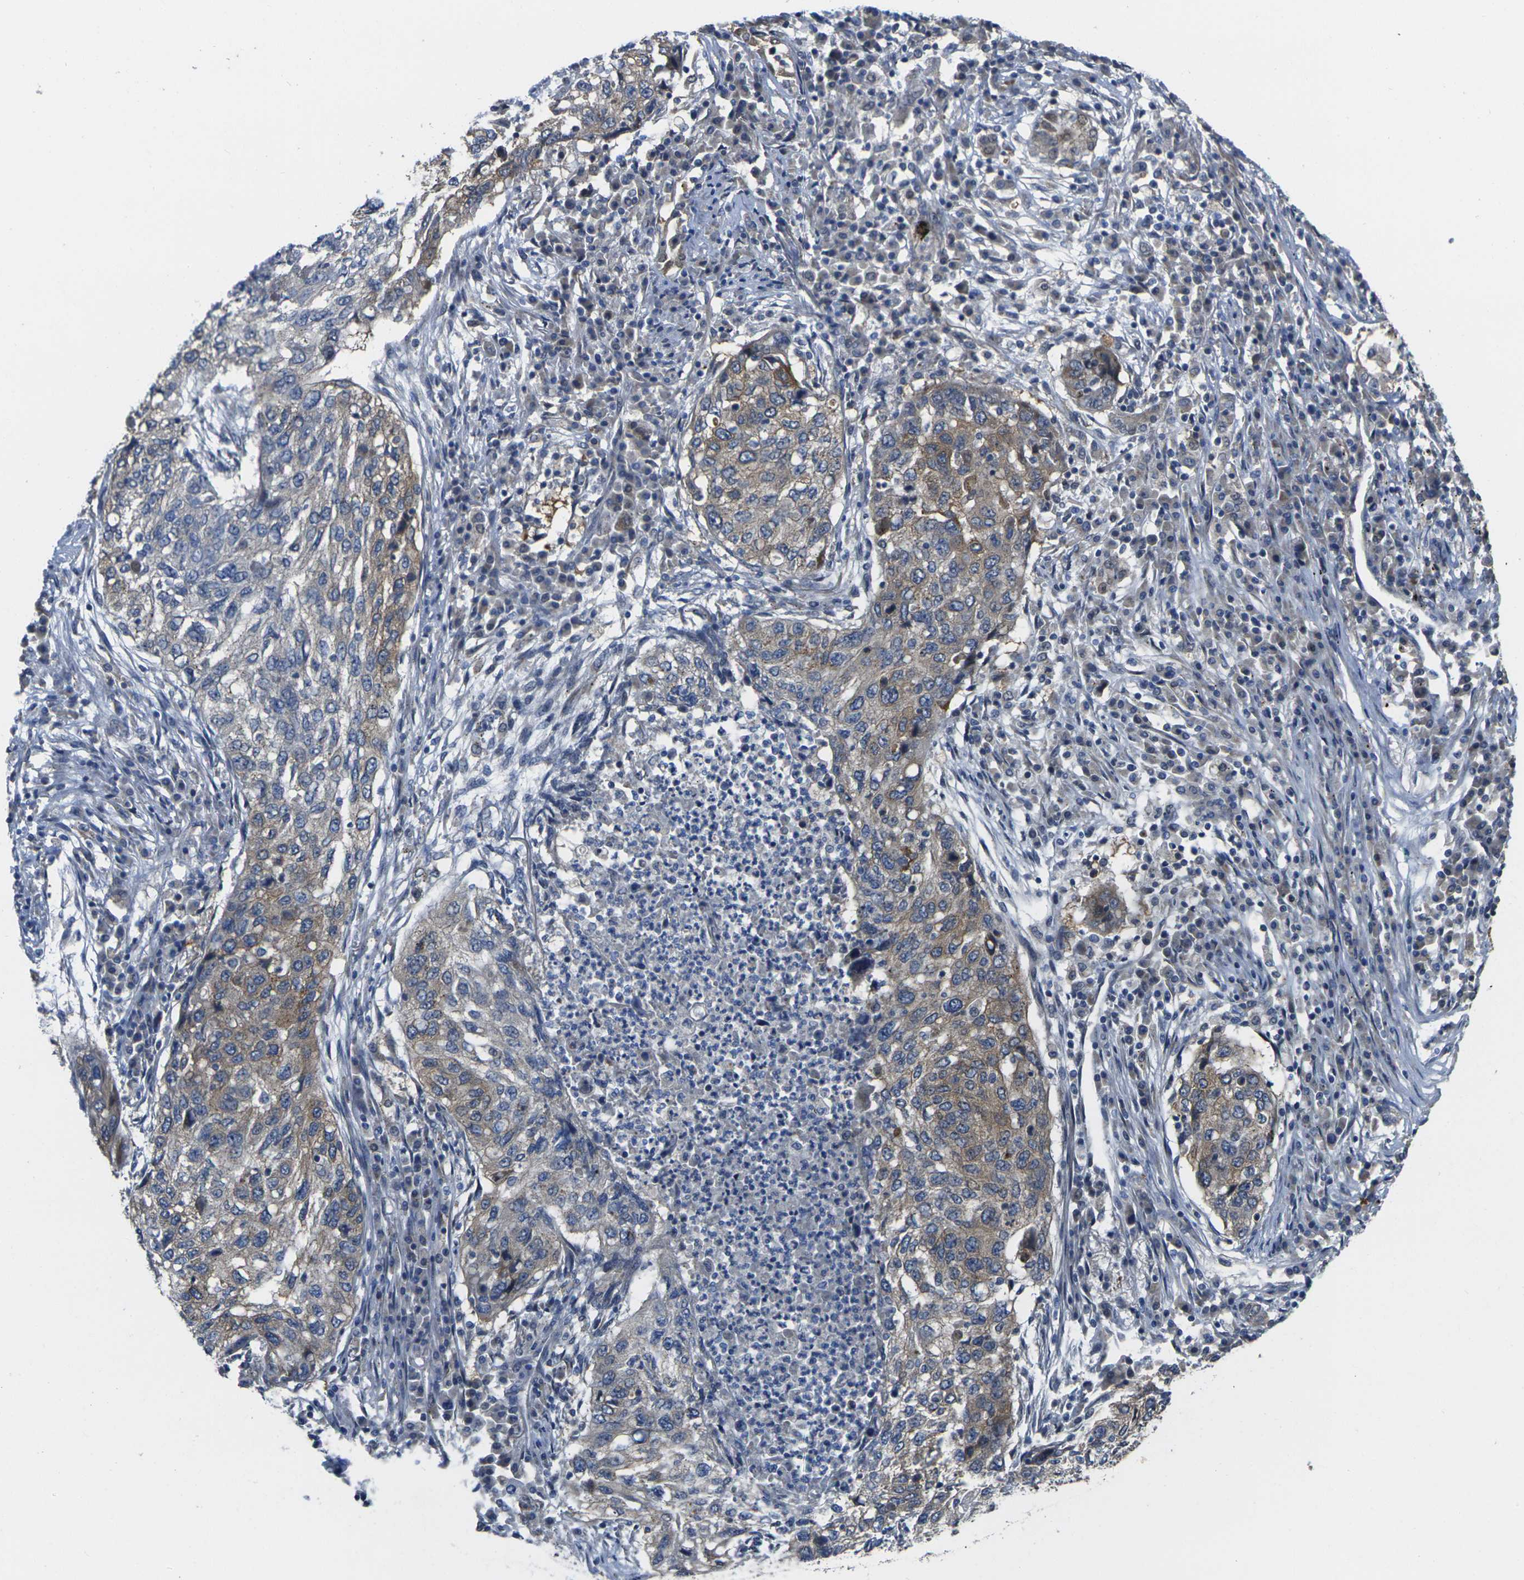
{"staining": {"intensity": "moderate", "quantity": ">75%", "location": "cytoplasmic/membranous"}, "tissue": "lung cancer", "cell_type": "Tumor cells", "image_type": "cancer", "snomed": [{"axis": "morphology", "description": "Squamous cell carcinoma, NOS"}, {"axis": "topography", "description": "Lung"}], "caption": "Immunohistochemistry histopathology image of human squamous cell carcinoma (lung) stained for a protein (brown), which displays medium levels of moderate cytoplasmic/membranous expression in about >75% of tumor cells.", "gene": "GNA12", "patient": {"sex": "female", "age": 63}}